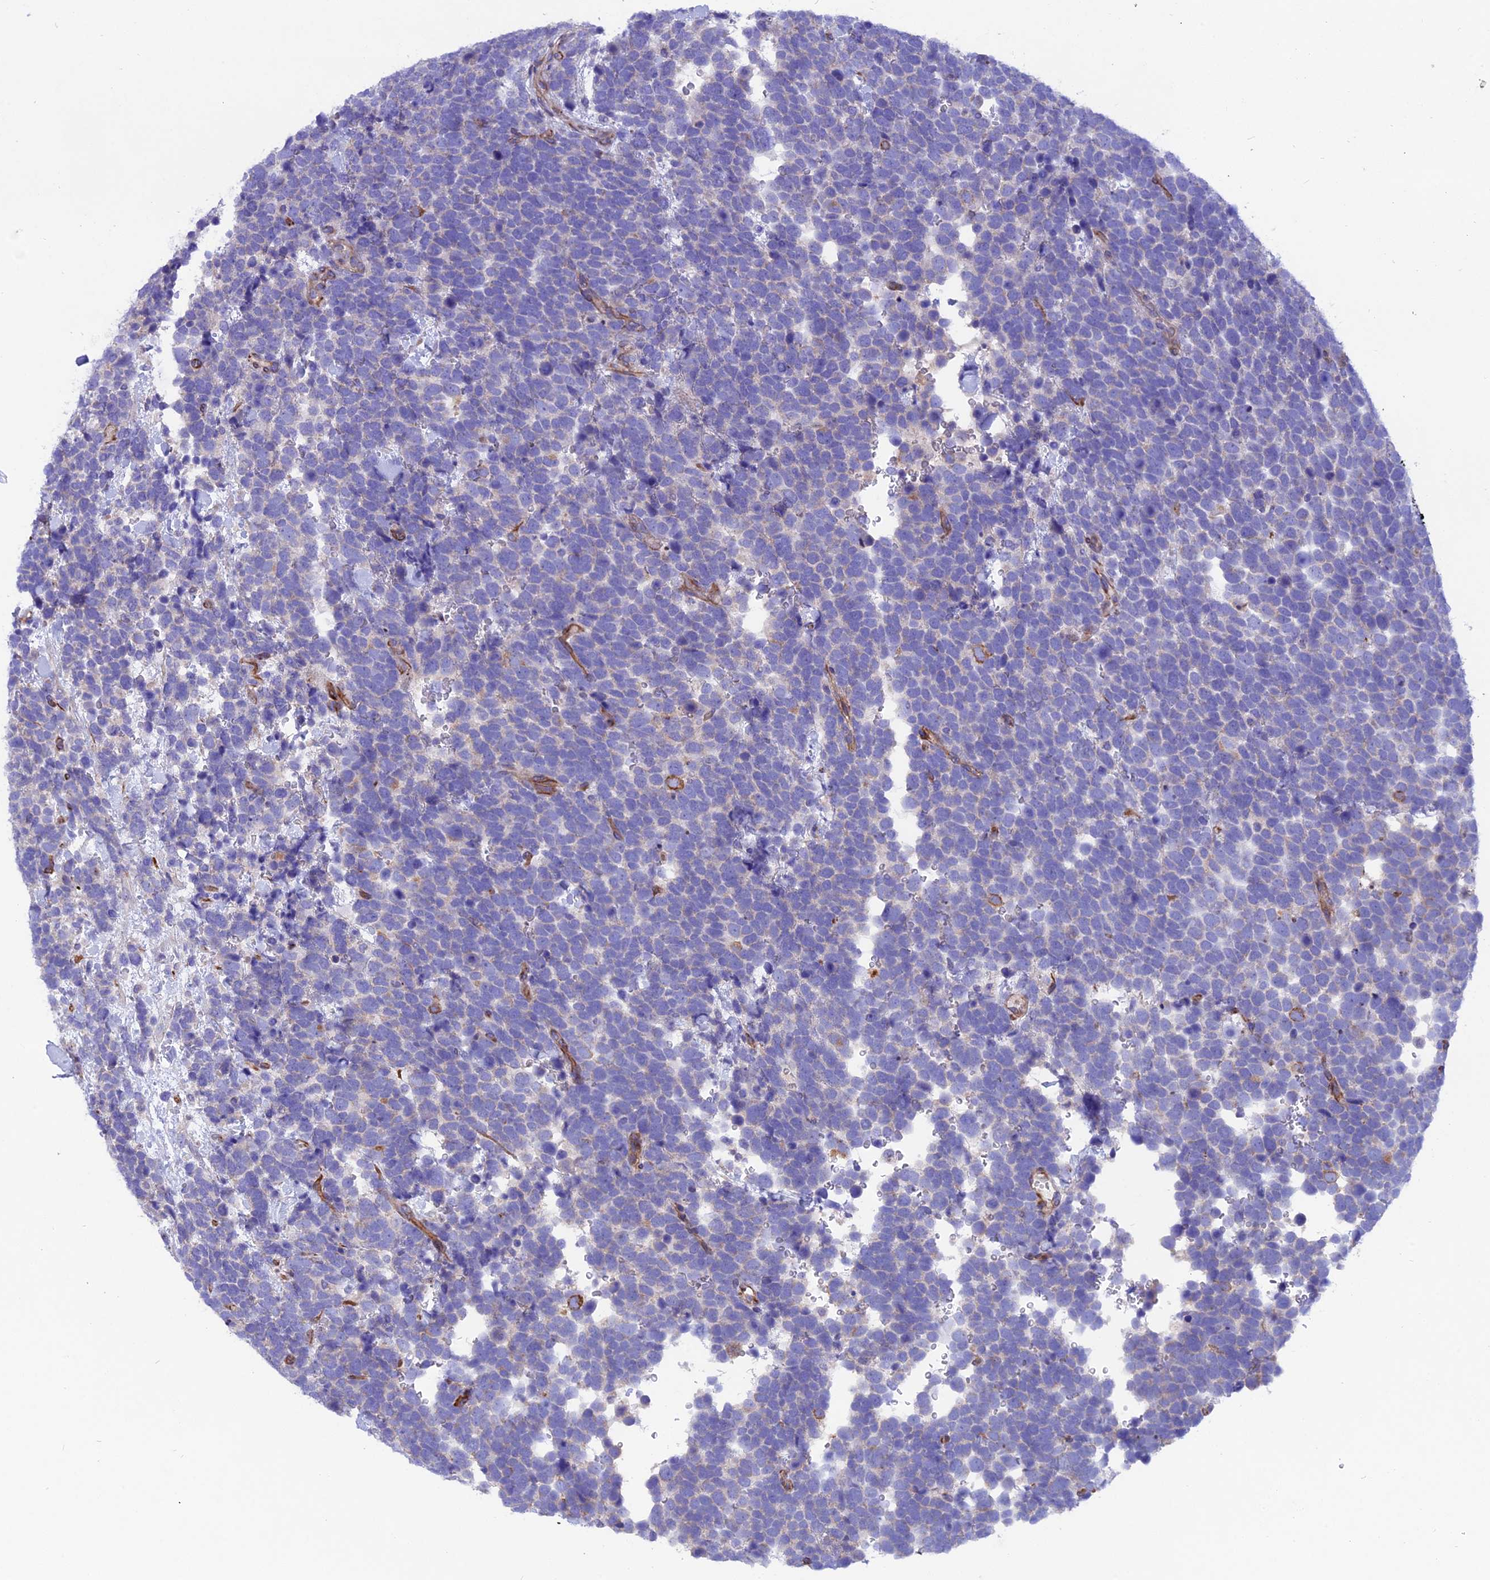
{"staining": {"intensity": "negative", "quantity": "none", "location": "none"}, "tissue": "urothelial cancer", "cell_type": "Tumor cells", "image_type": "cancer", "snomed": [{"axis": "morphology", "description": "Urothelial carcinoma, High grade"}, {"axis": "topography", "description": "Urinary bladder"}], "caption": "Tumor cells show no significant protein expression in urothelial carcinoma (high-grade). The staining was performed using DAB to visualize the protein expression in brown, while the nuclei were stained in blue with hematoxylin (Magnification: 20x).", "gene": "TMEM138", "patient": {"sex": "female", "age": 82}}